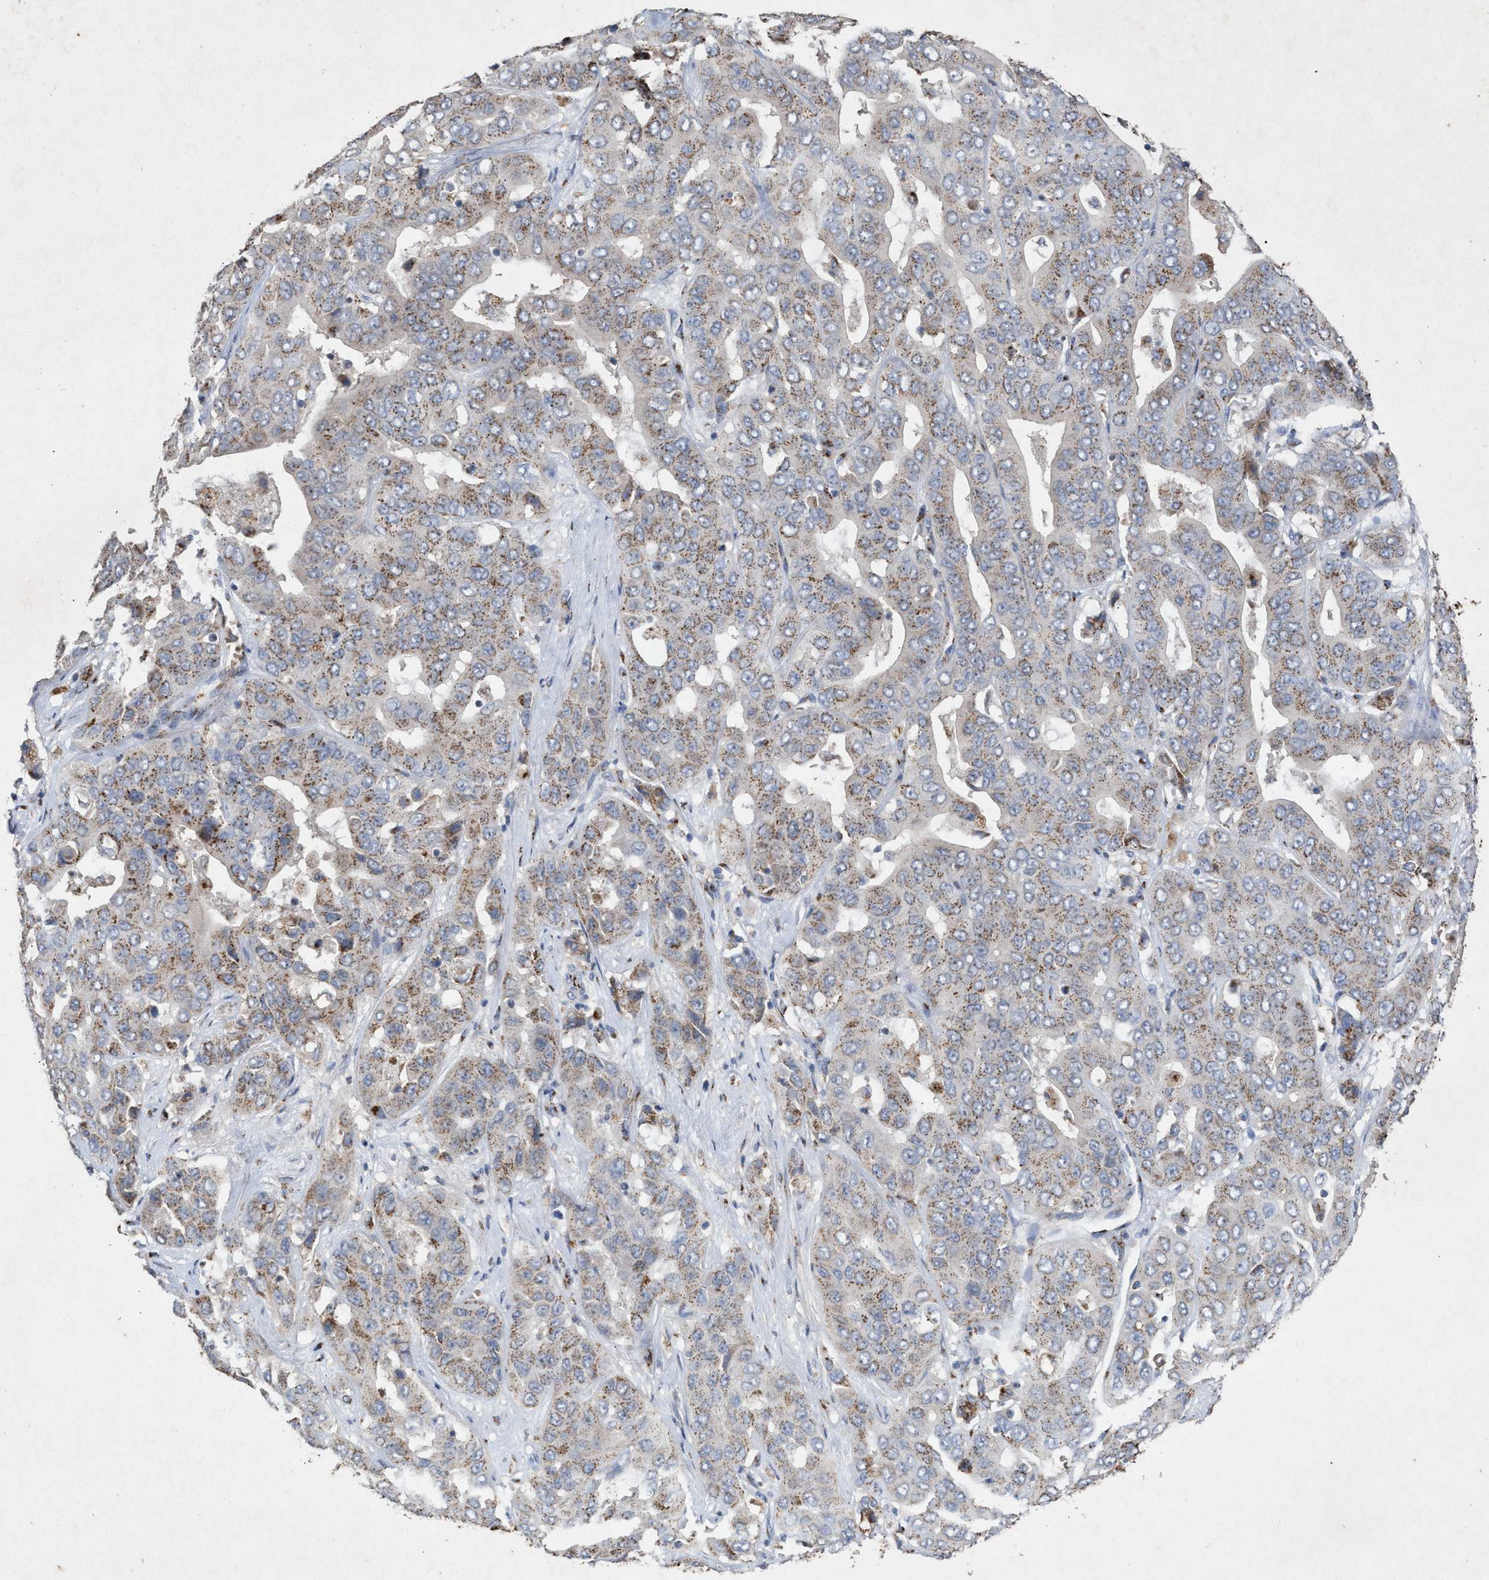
{"staining": {"intensity": "weak", "quantity": ">75%", "location": "cytoplasmic/membranous"}, "tissue": "liver cancer", "cell_type": "Tumor cells", "image_type": "cancer", "snomed": [{"axis": "morphology", "description": "Cholangiocarcinoma"}, {"axis": "topography", "description": "Liver"}], "caption": "Liver cancer stained with DAB (3,3'-diaminobenzidine) IHC demonstrates low levels of weak cytoplasmic/membranous positivity in approximately >75% of tumor cells.", "gene": "MAN2A1", "patient": {"sex": "female", "age": 52}}